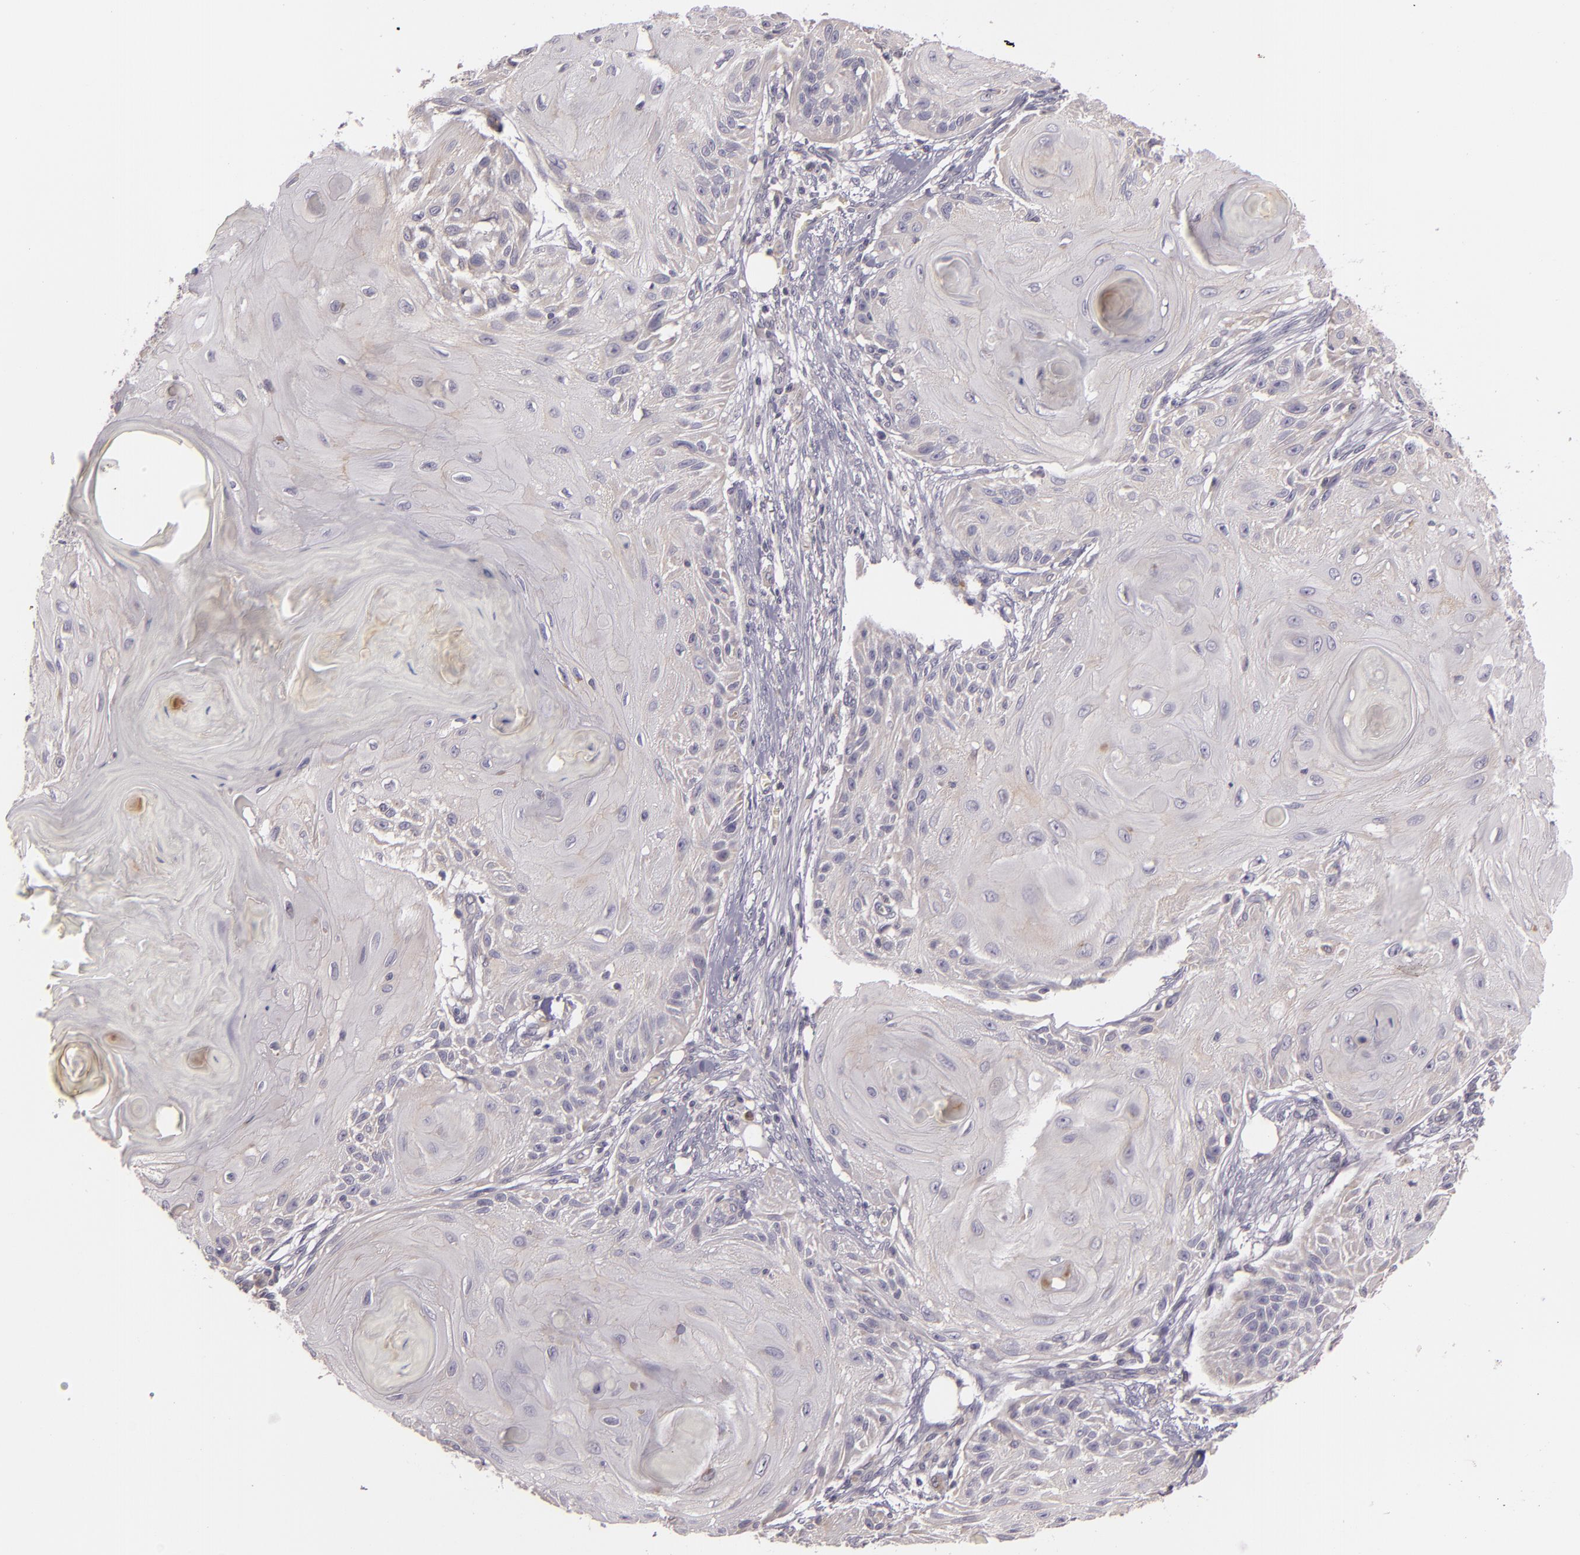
{"staining": {"intensity": "weak", "quantity": "<25%", "location": "cytoplasmic/membranous"}, "tissue": "skin cancer", "cell_type": "Tumor cells", "image_type": "cancer", "snomed": [{"axis": "morphology", "description": "Squamous cell carcinoma, NOS"}, {"axis": "topography", "description": "Skin"}], "caption": "IHC of squamous cell carcinoma (skin) reveals no positivity in tumor cells.", "gene": "RALGAPA1", "patient": {"sex": "female", "age": 88}}